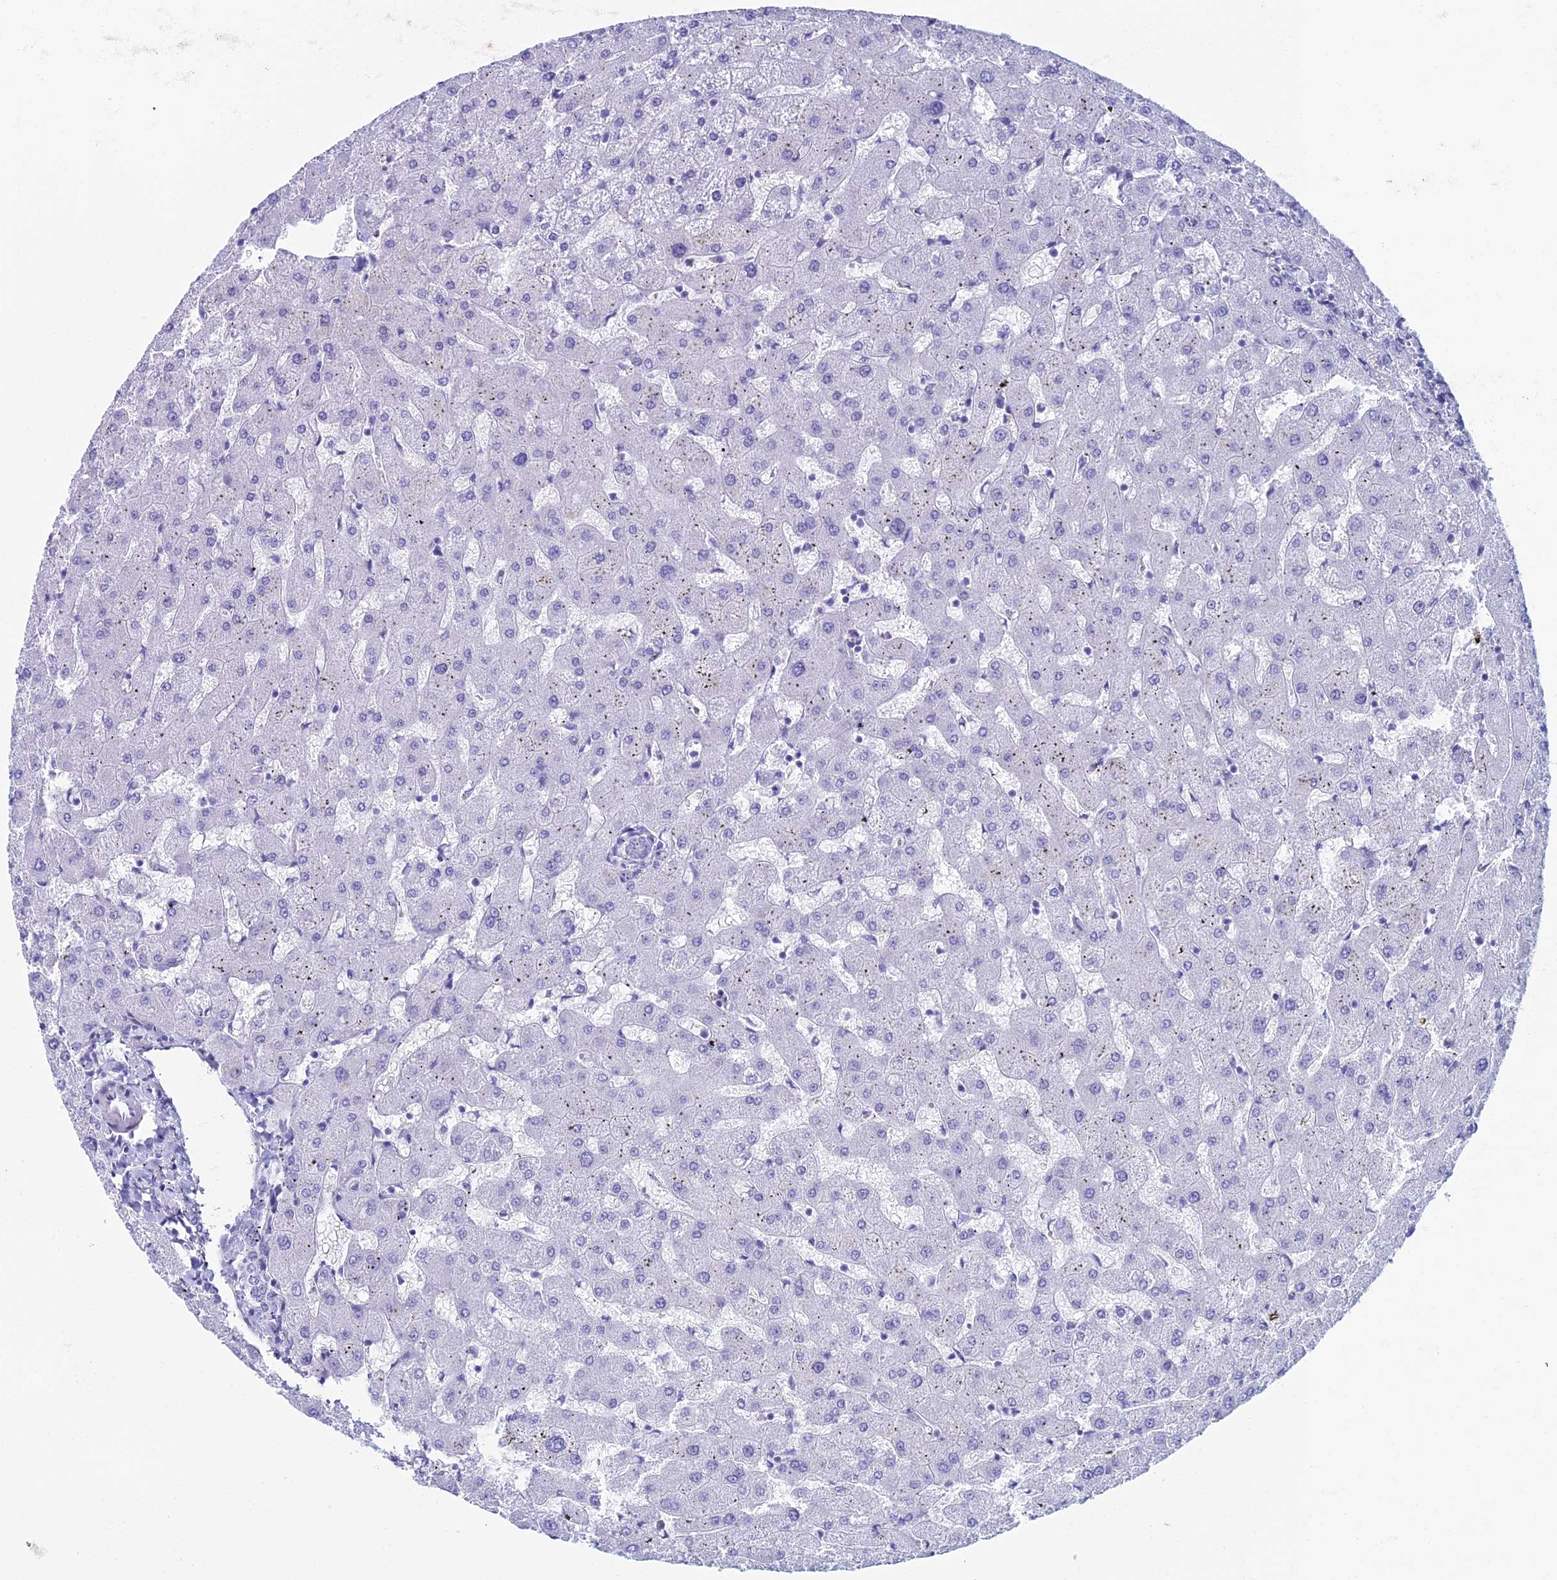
{"staining": {"intensity": "negative", "quantity": "none", "location": "none"}, "tissue": "liver", "cell_type": "Cholangiocytes", "image_type": "normal", "snomed": [{"axis": "morphology", "description": "Normal tissue, NOS"}, {"axis": "topography", "description": "Liver"}], "caption": "Immunohistochemical staining of unremarkable liver reveals no significant expression in cholangiocytes.", "gene": "KCNK17", "patient": {"sex": "female", "age": 63}}